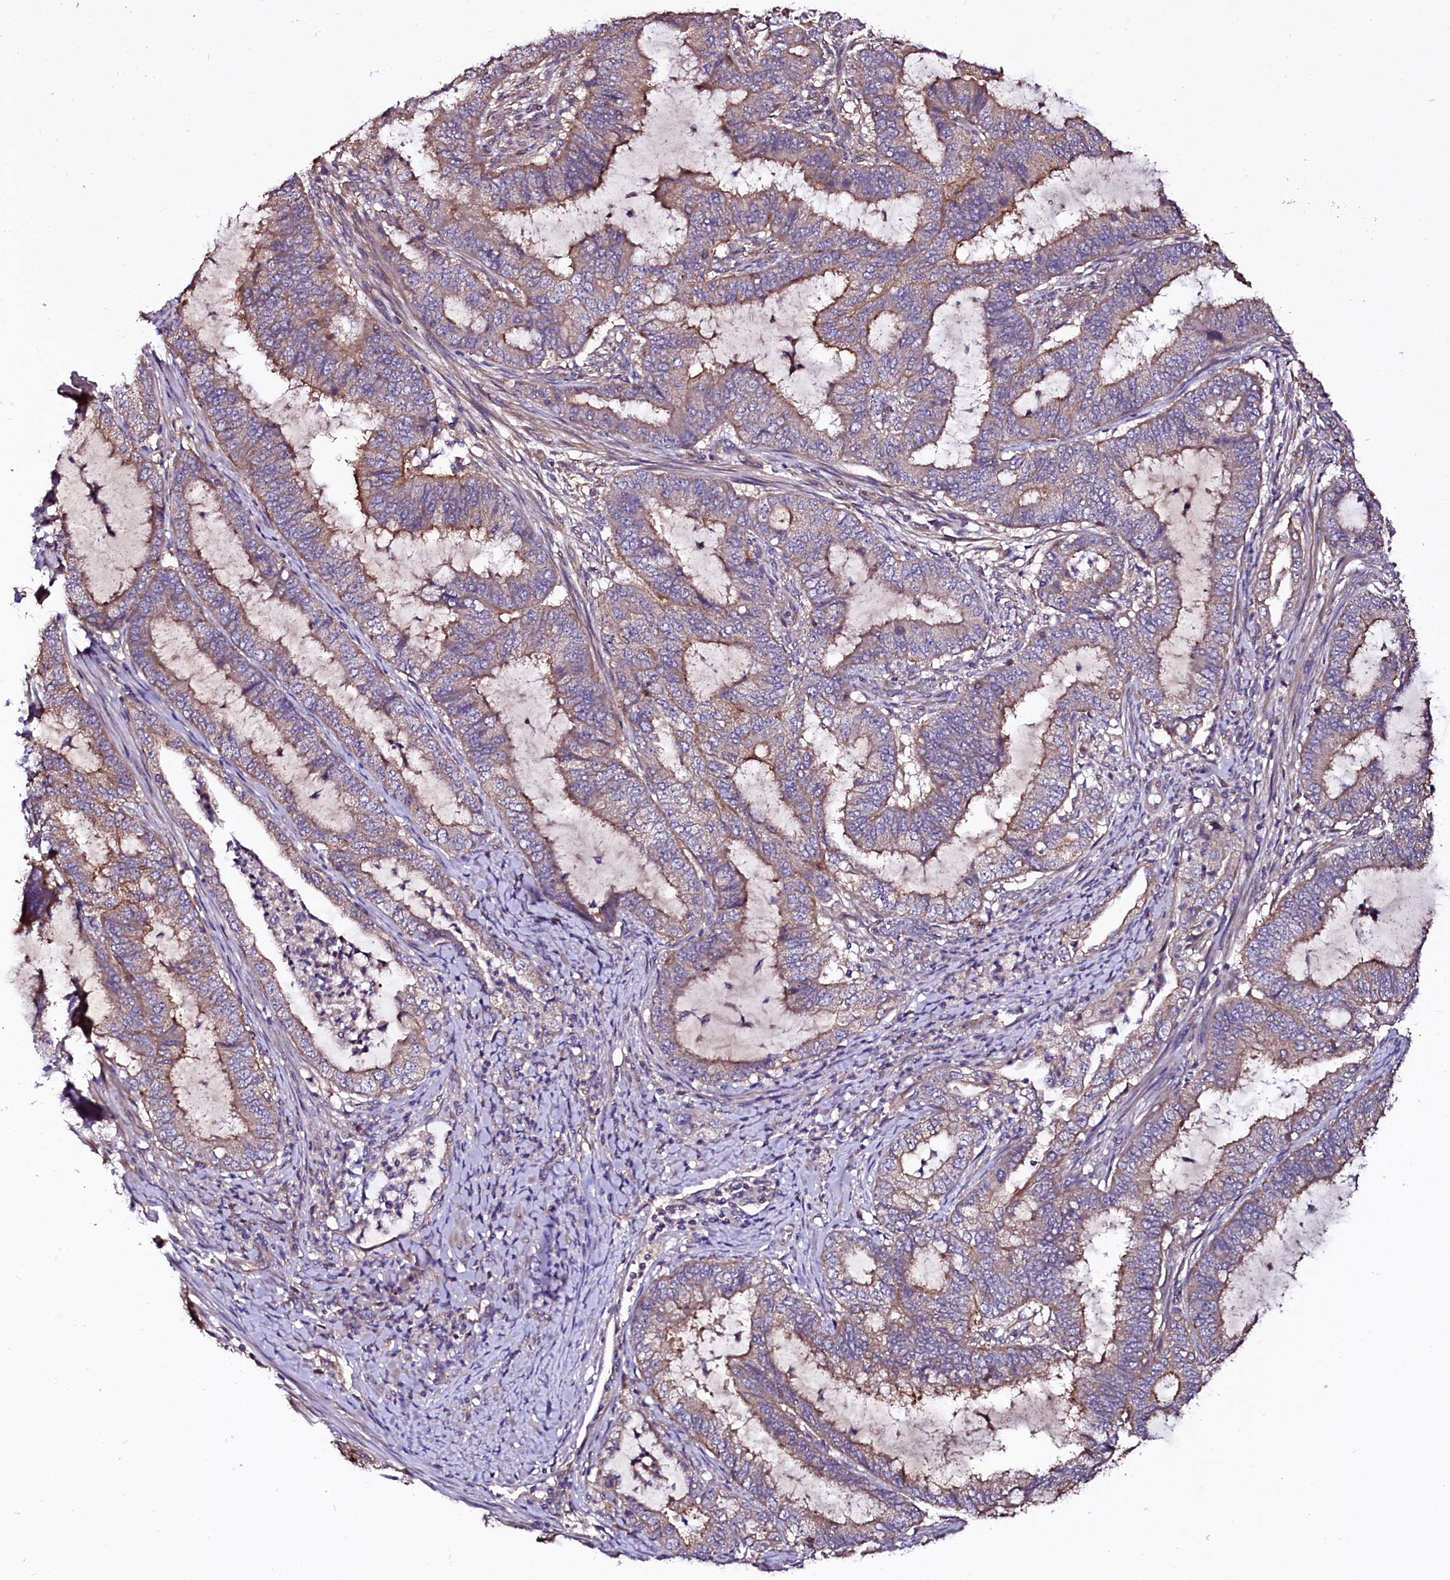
{"staining": {"intensity": "moderate", "quantity": "25%-75%", "location": "cytoplasmic/membranous"}, "tissue": "endometrial cancer", "cell_type": "Tumor cells", "image_type": "cancer", "snomed": [{"axis": "morphology", "description": "Adenocarcinoma, NOS"}, {"axis": "topography", "description": "Endometrium"}], "caption": "Immunohistochemical staining of human endometrial cancer reveals medium levels of moderate cytoplasmic/membranous expression in approximately 25%-75% of tumor cells.", "gene": "APPL2", "patient": {"sex": "female", "age": 51}}